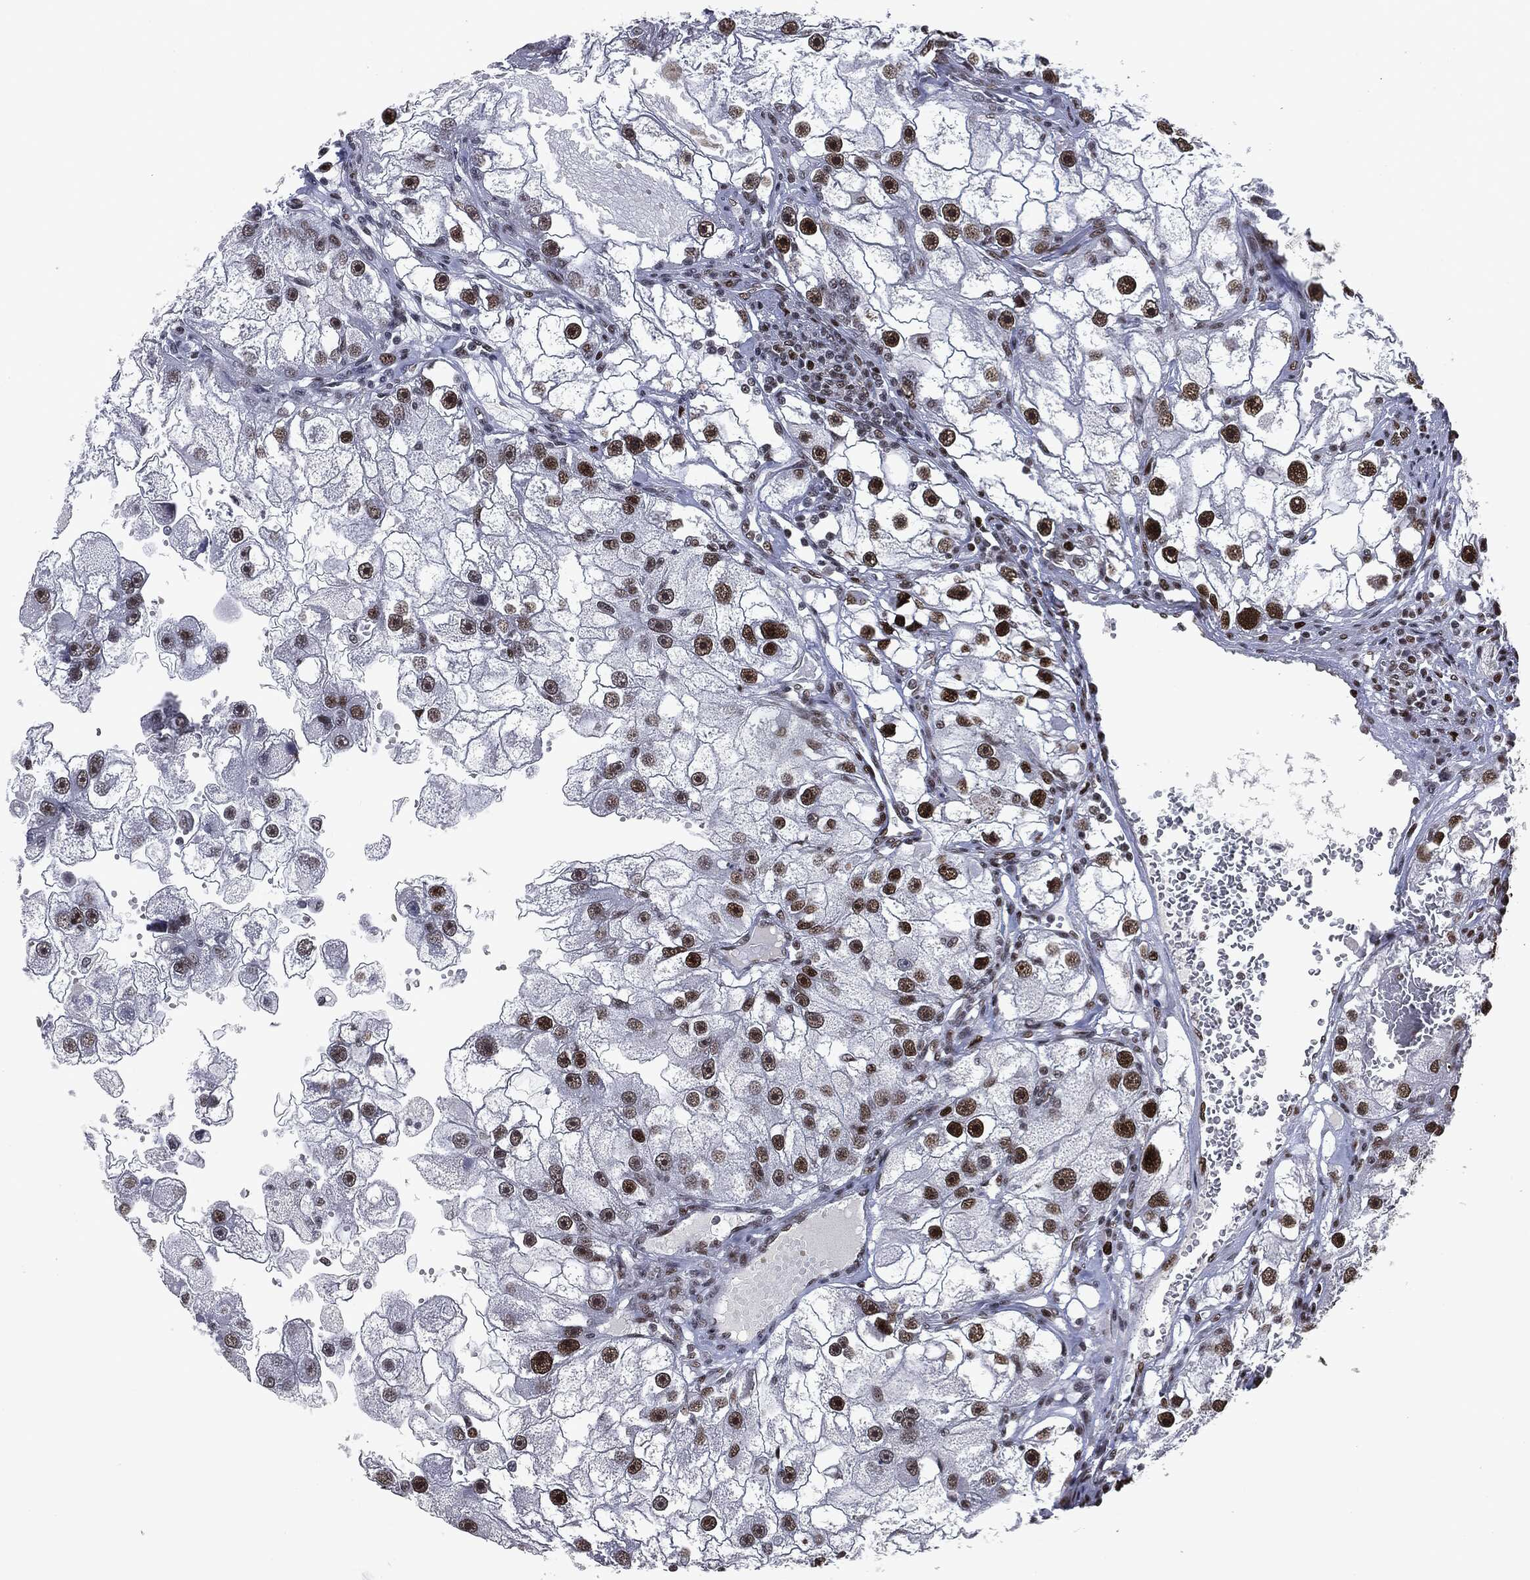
{"staining": {"intensity": "strong", "quantity": ">75%", "location": "nuclear"}, "tissue": "renal cancer", "cell_type": "Tumor cells", "image_type": "cancer", "snomed": [{"axis": "morphology", "description": "Adenocarcinoma, NOS"}, {"axis": "topography", "description": "Kidney"}], "caption": "DAB (3,3'-diaminobenzidine) immunohistochemical staining of human renal adenocarcinoma reveals strong nuclear protein positivity in approximately >75% of tumor cells. Using DAB (3,3'-diaminobenzidine) (brown) and hematoxylin (blue) stains, captured at high magnification using brightfield microscopy.", "gene": "MSH2", "patient": {"sex": "male", "age": 63}}